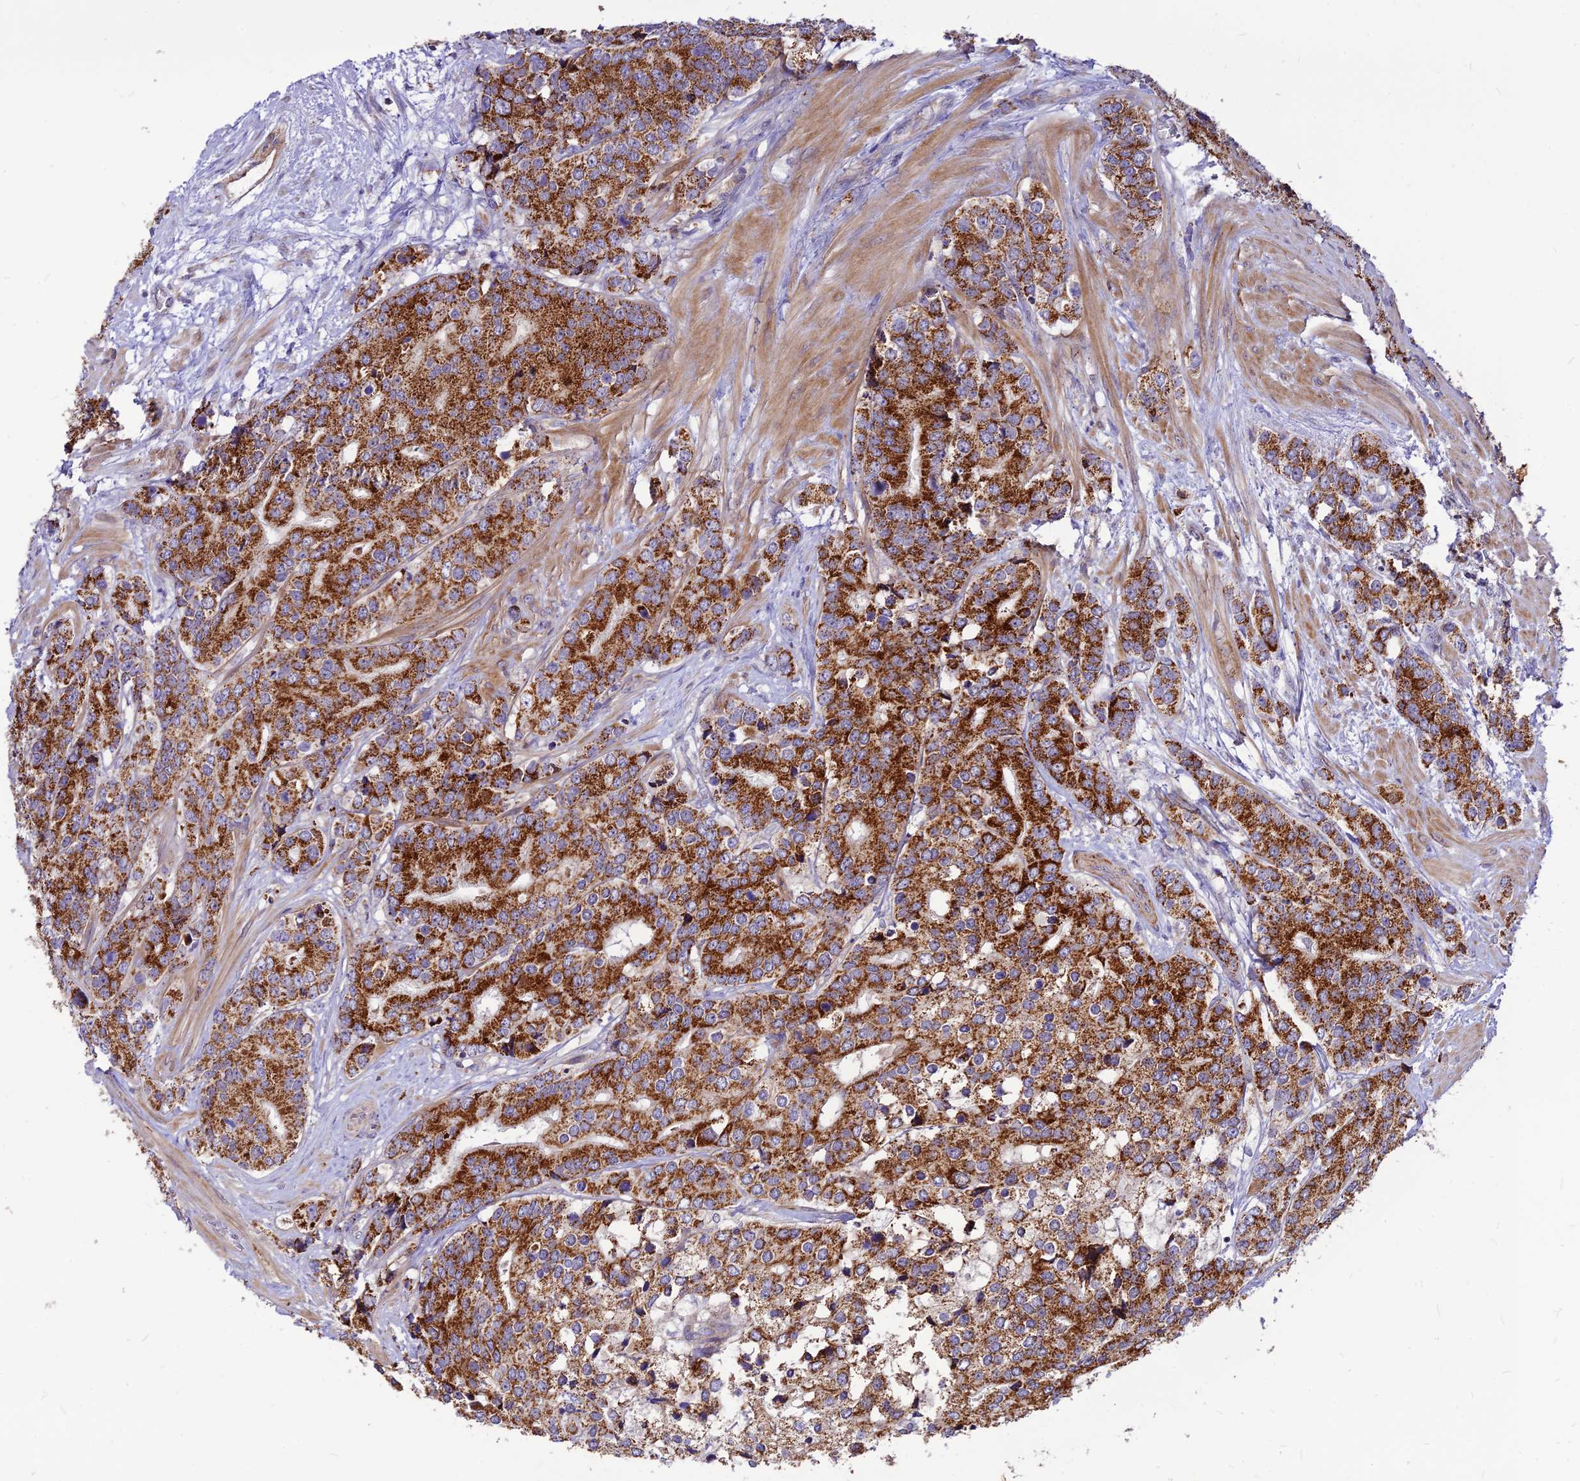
{"staining": {"intensity": "strong", "quantity": ">75%", "location": "cytoplasmic/membranous"}, "tissue": "prostate cancer", "cell_type": "Tumor cells", "image_type": "cancer", "snomed": [{"axis": "morphology", "description": "Adenocarcinoma, High grade"}, {"axis": "topography", "description": "Prostate"}], "caption": "An immunohistochemistry (IHC) image of neoplastic tissue is shown. Protein staining in brown labels strong cytoplasmic/membranous positivity in high-grade adenocarcinoma (prostate) within tumor cells.", "gene": "ECI1", "patient": {"sex": "male", "age": 62}}